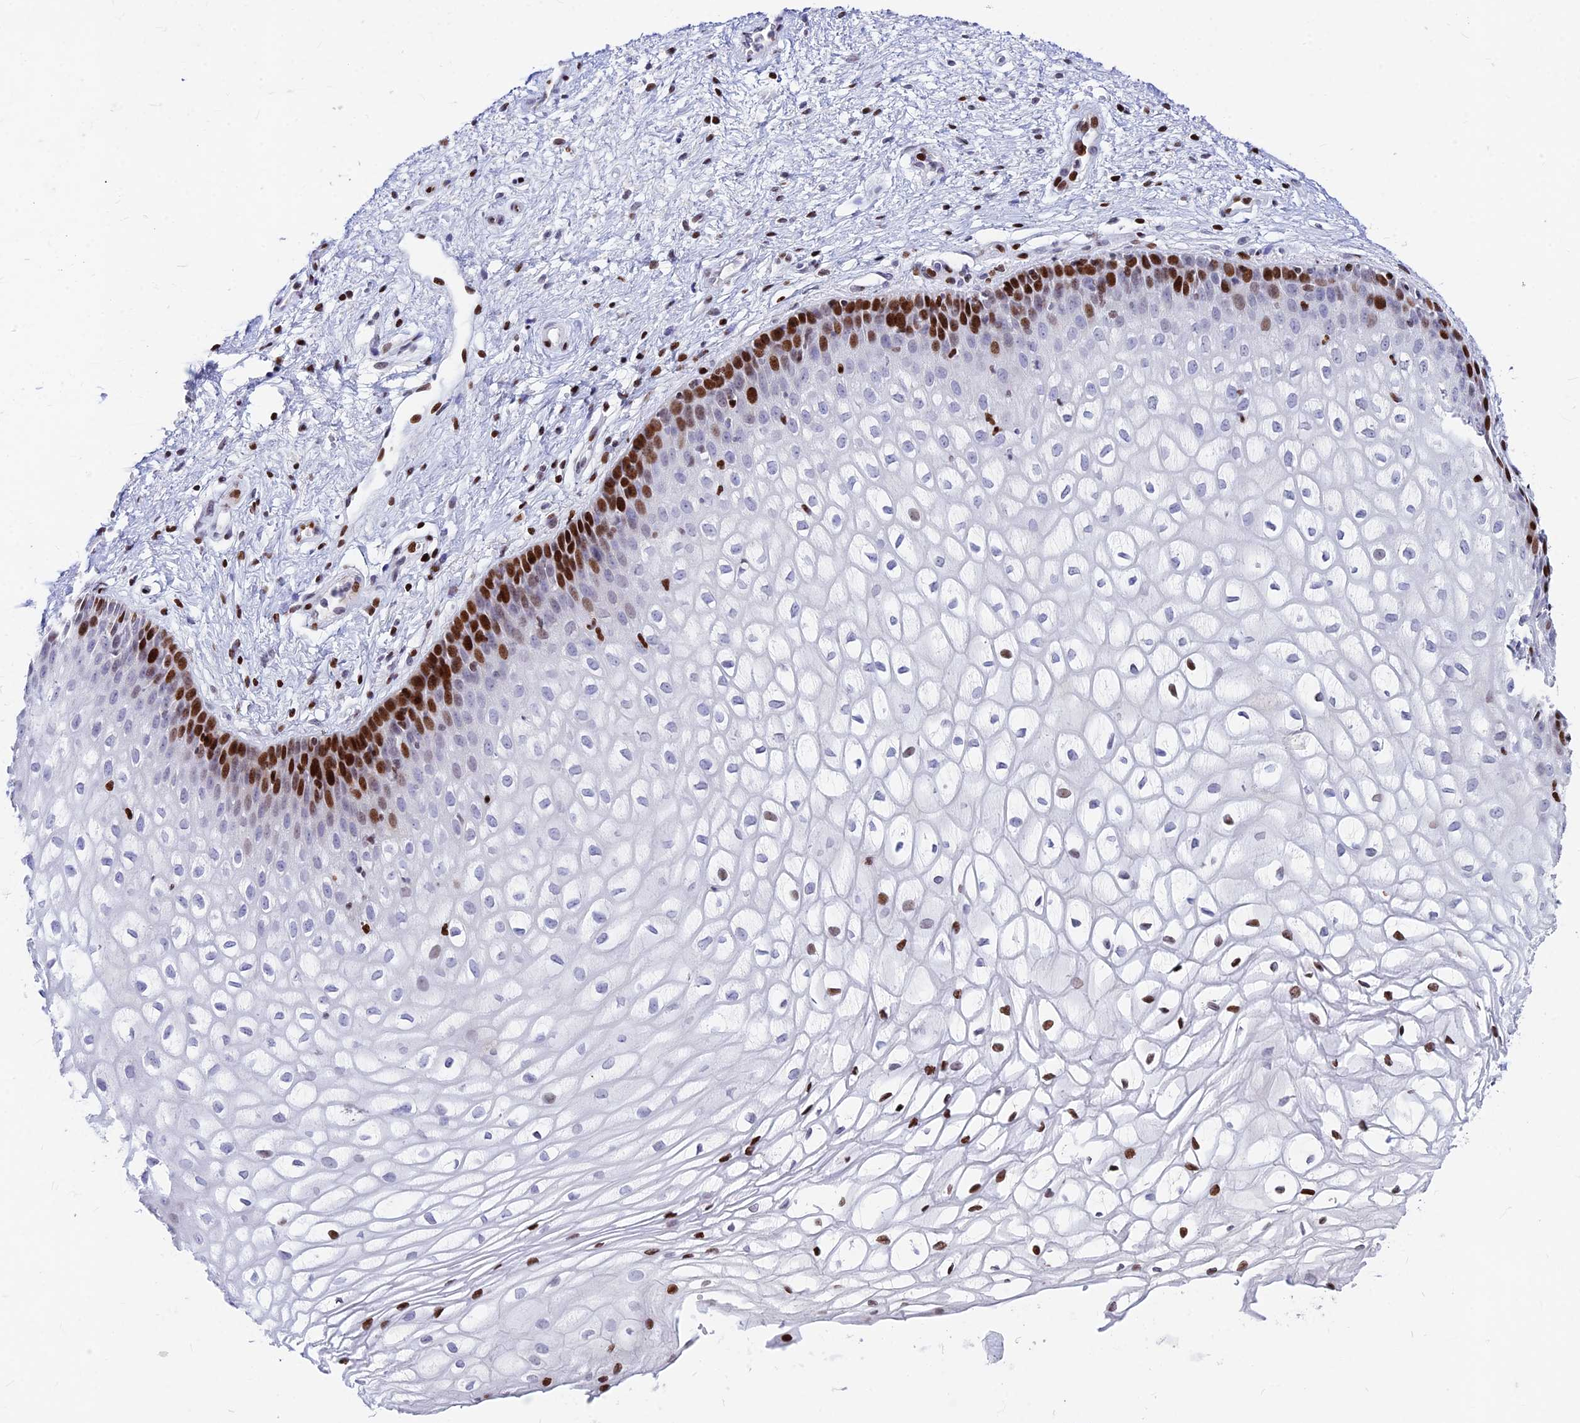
{"staining": {"intensity": "strong", "quantity": "25%-75%", "location": "nuclear"}, "tissue": "vagina", "cell_type": "Squamous epithelial cells", "image_type": "normal", "snomed": [{"axis": "morphology", "description": "Normal tissue, NOS"}, {"axis": "topography", "description": "Vagina"}], "caption": "IHC (DAB) staining of benign human vagina shows strong nuclear protein staining in approximately 25%-75% of squamous epithelial cells.", "gene": "PRPS1", "patient": {"sex": "female", "age": 34}}